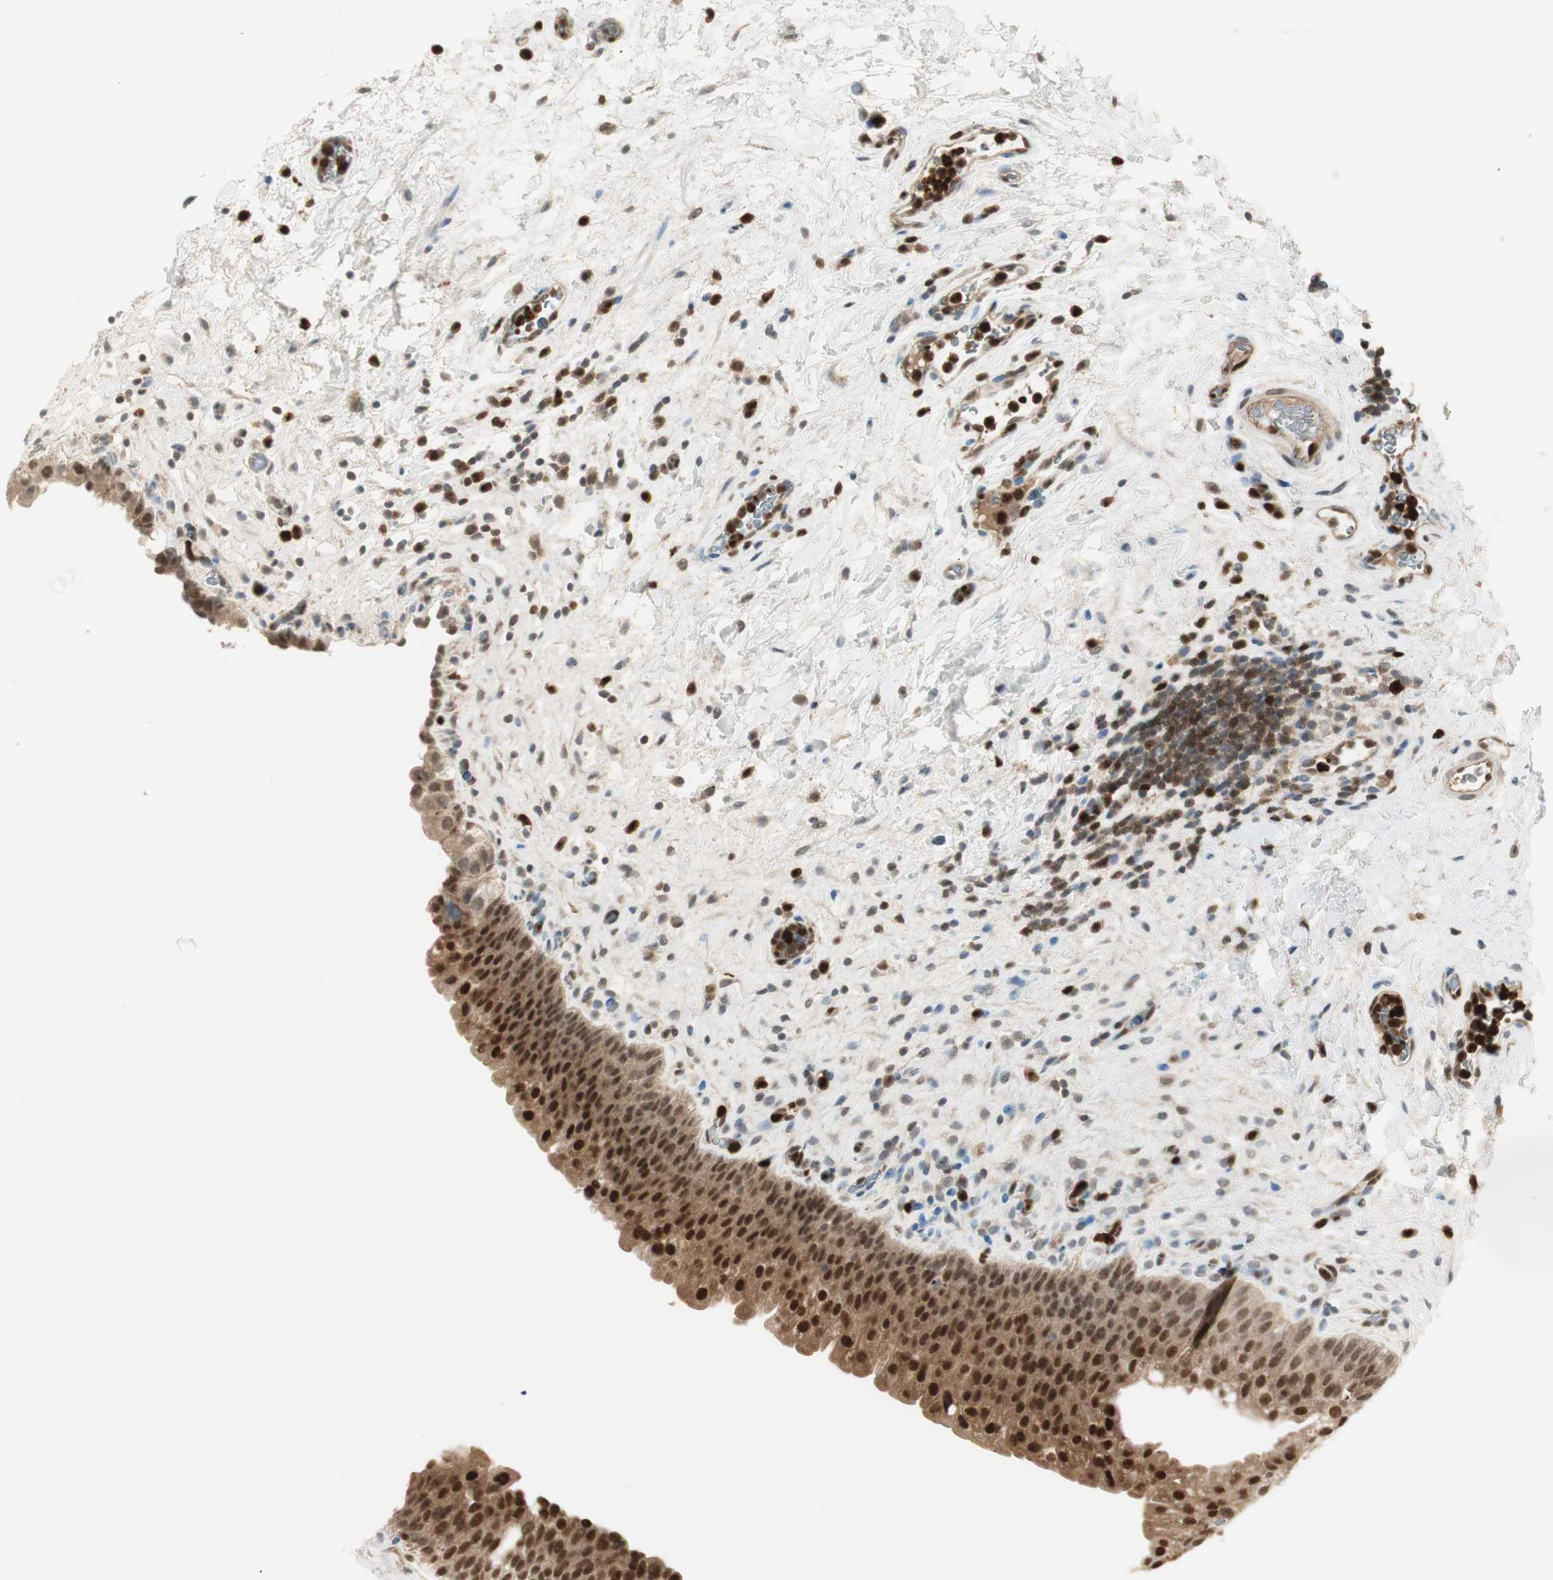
{"staining": {"intensity": "strong", "quantity": ">75%", "location": "cytoplasmic/membranous,nuclear"}, "tissue": "urinary bladder", "cell_type": "Urothelial cells", "image_type": "normal", "snomed": [{"axis": "morphology", "description": "Normal tissue, NOS"}, {"axis": "topography", "description": "Urinary bladder"}], "caption": "Immunohistochemistry (IHC) photomicrograph of normal urinary bladder: human urinary bladder stained using IHC demonstrates high levels of strong protein expression localized specifically in the cytoplasmic/membranous,nuclear of urothelial cells, appearing as a cytoplasmic/membranous,nuclear brown color.", "gene": "LTA4H", "patient": {"sex": "female", "age": 64}}